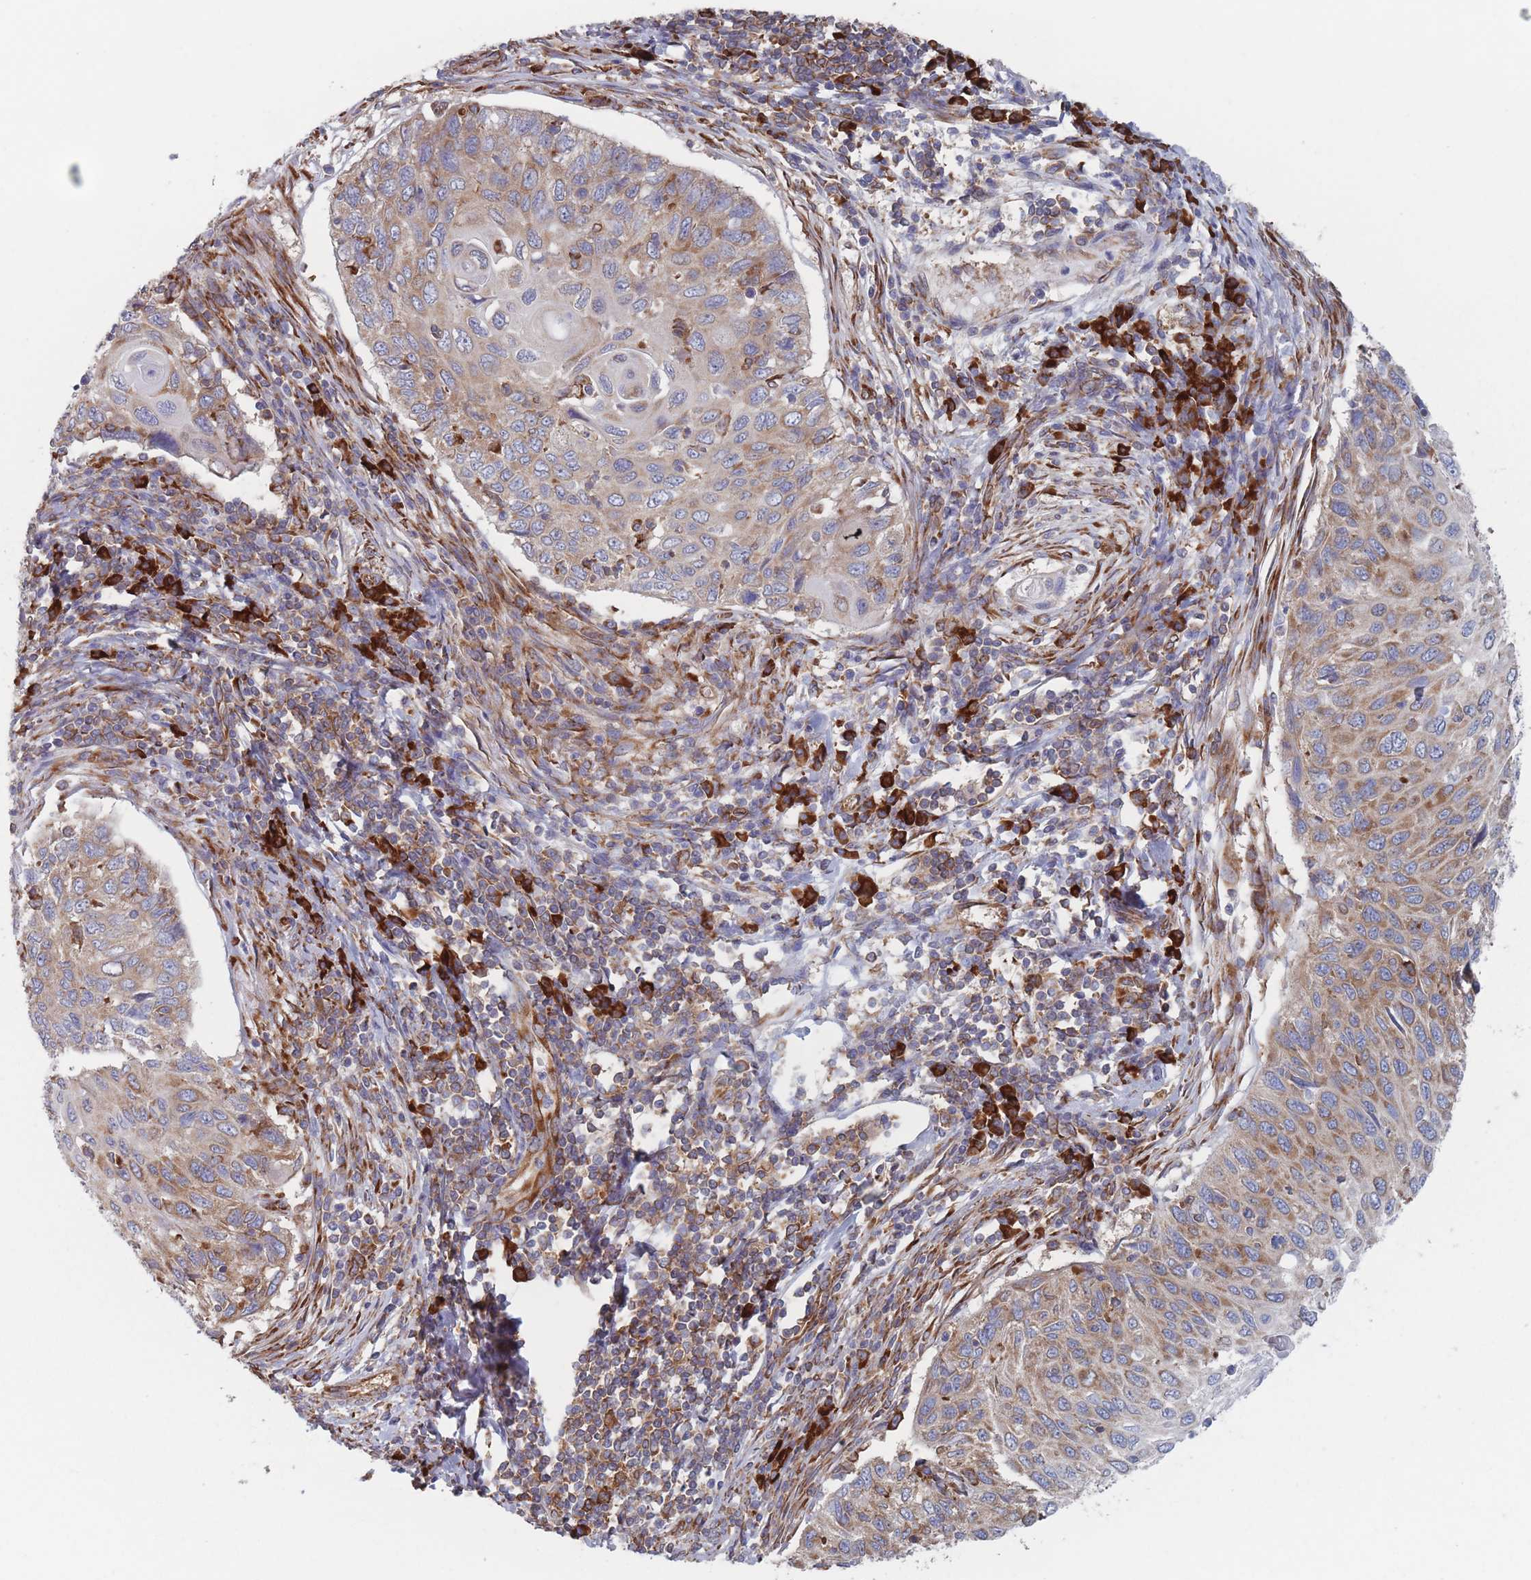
{"staining": {"intensity": "moderate", "quantity": ">75%", "location": "cytoplasmic/membranous"}, "tissue": "cervical cancer", "cell_type": "Tumor cells", "image_type": "cancer", "snomed": [{"axis": "morphology", "description": "Squamous cell carcinoma, NOS"}, {"axis": "topography", "description": "Cervix"}], "caption": "Immunohistochemistry (IHC) staining of cervical squamous cell carcinoma, which shows medium levels of moderate cytoplasmic/membranous expression in about >75% of tumor cells indicating moderate cytoplasmic/membranous protein positivity. The staining was performed using DAB (brown) for protein detection and nuclei were counterstained in hematoxylin (blue).", "gene": "EEF1B2", "patient": {"sex": "female", "age": 70}}